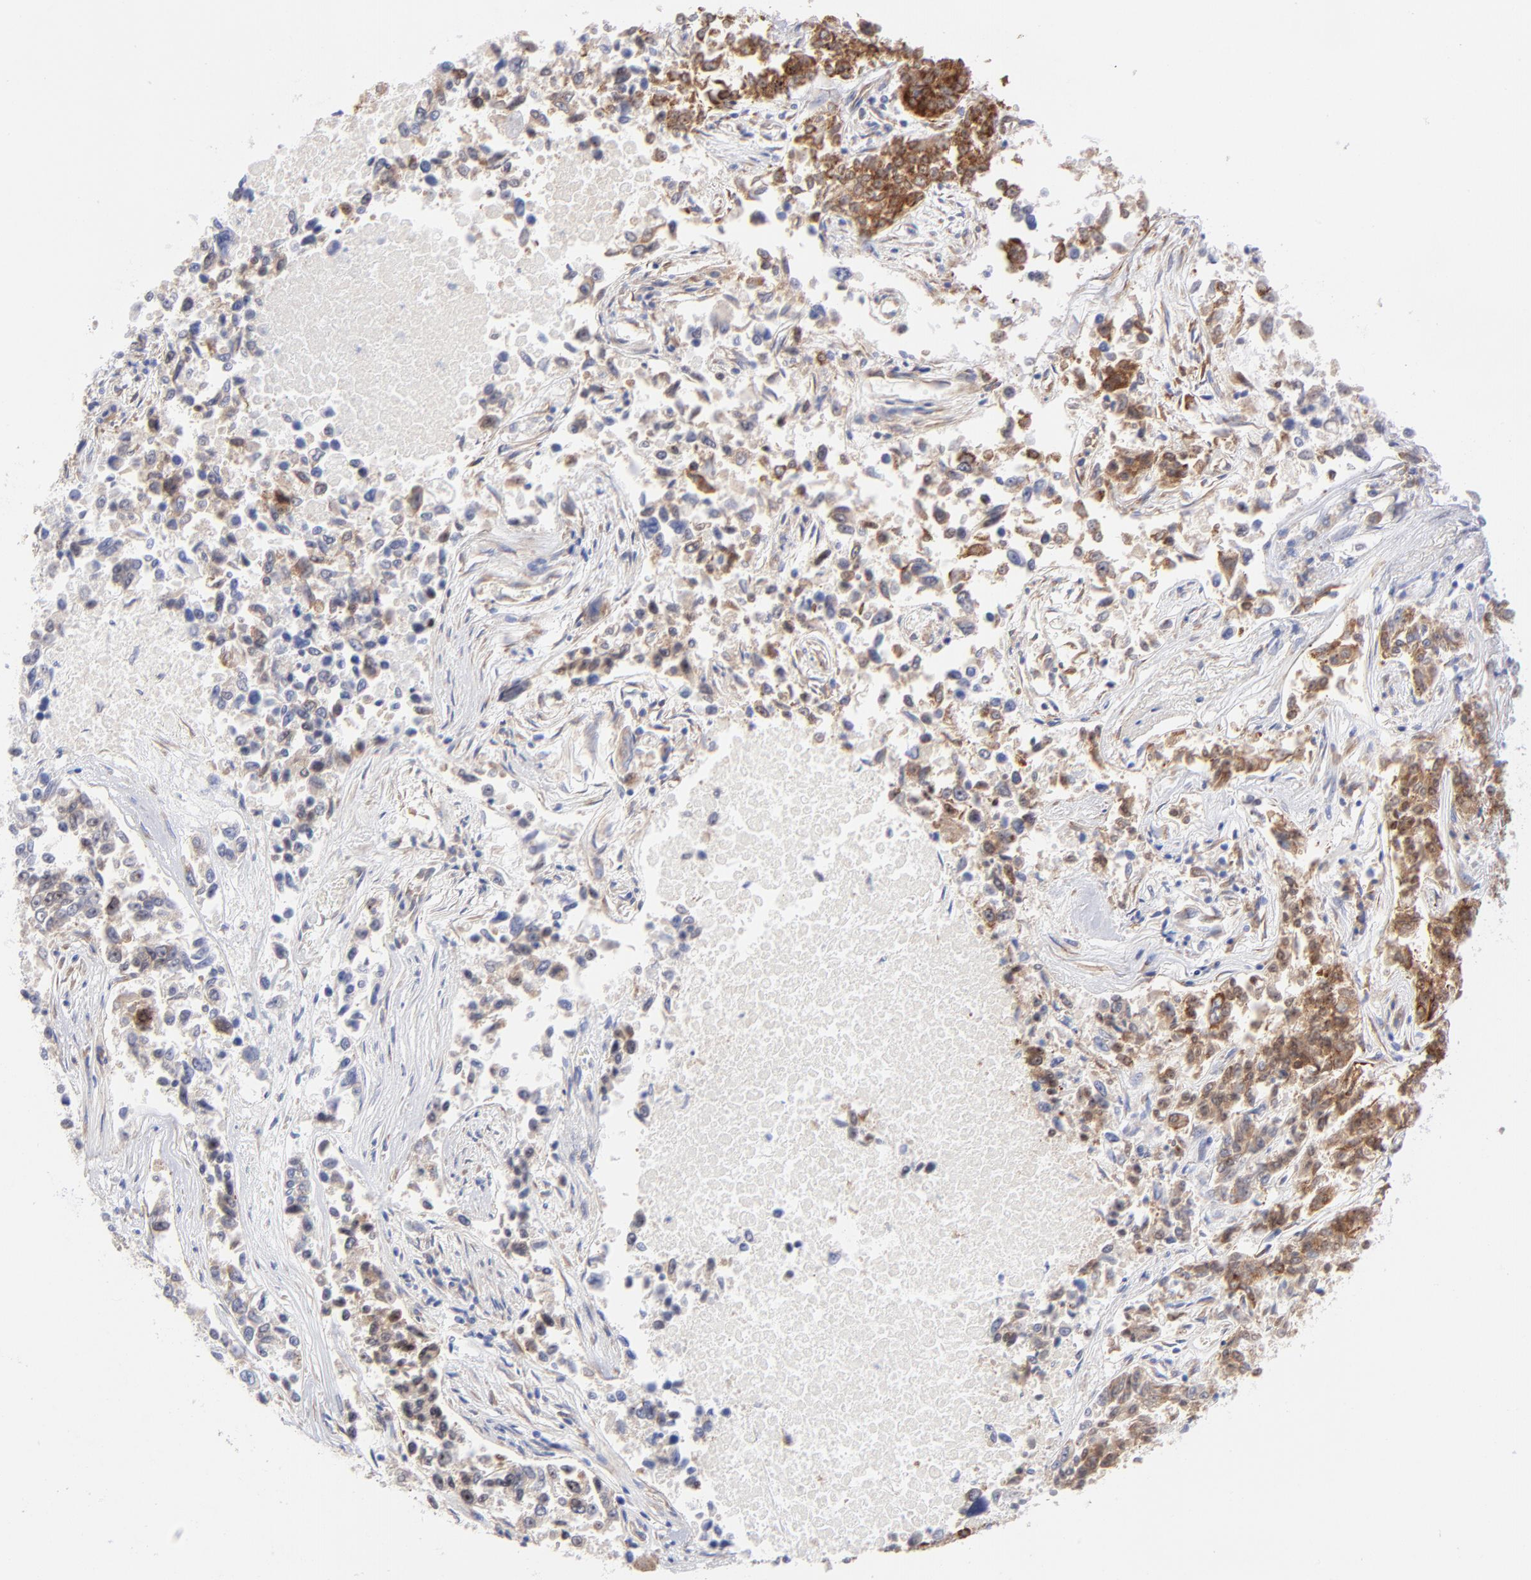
{"staining": {"intensity": "moderate", "quantity": ">75%", "location": "cytoplasmic/membranous"}, "tissue": "lung cancer", "cell_type": "Tumor cells", "image_type": "cancer", "snomed": [{"axis": "morphology", "description": "Adenocarcinoma, NOS"}, {"axis": "topography", "description": "Lung"}], "caption": "The immunohistochemical stain highlights moderate cytoplasmic/membranous staining in tumor cells of lung cancer tissue.", "gene": "EIF2AK2", "patient": {"sex": "male", "age": 84}}